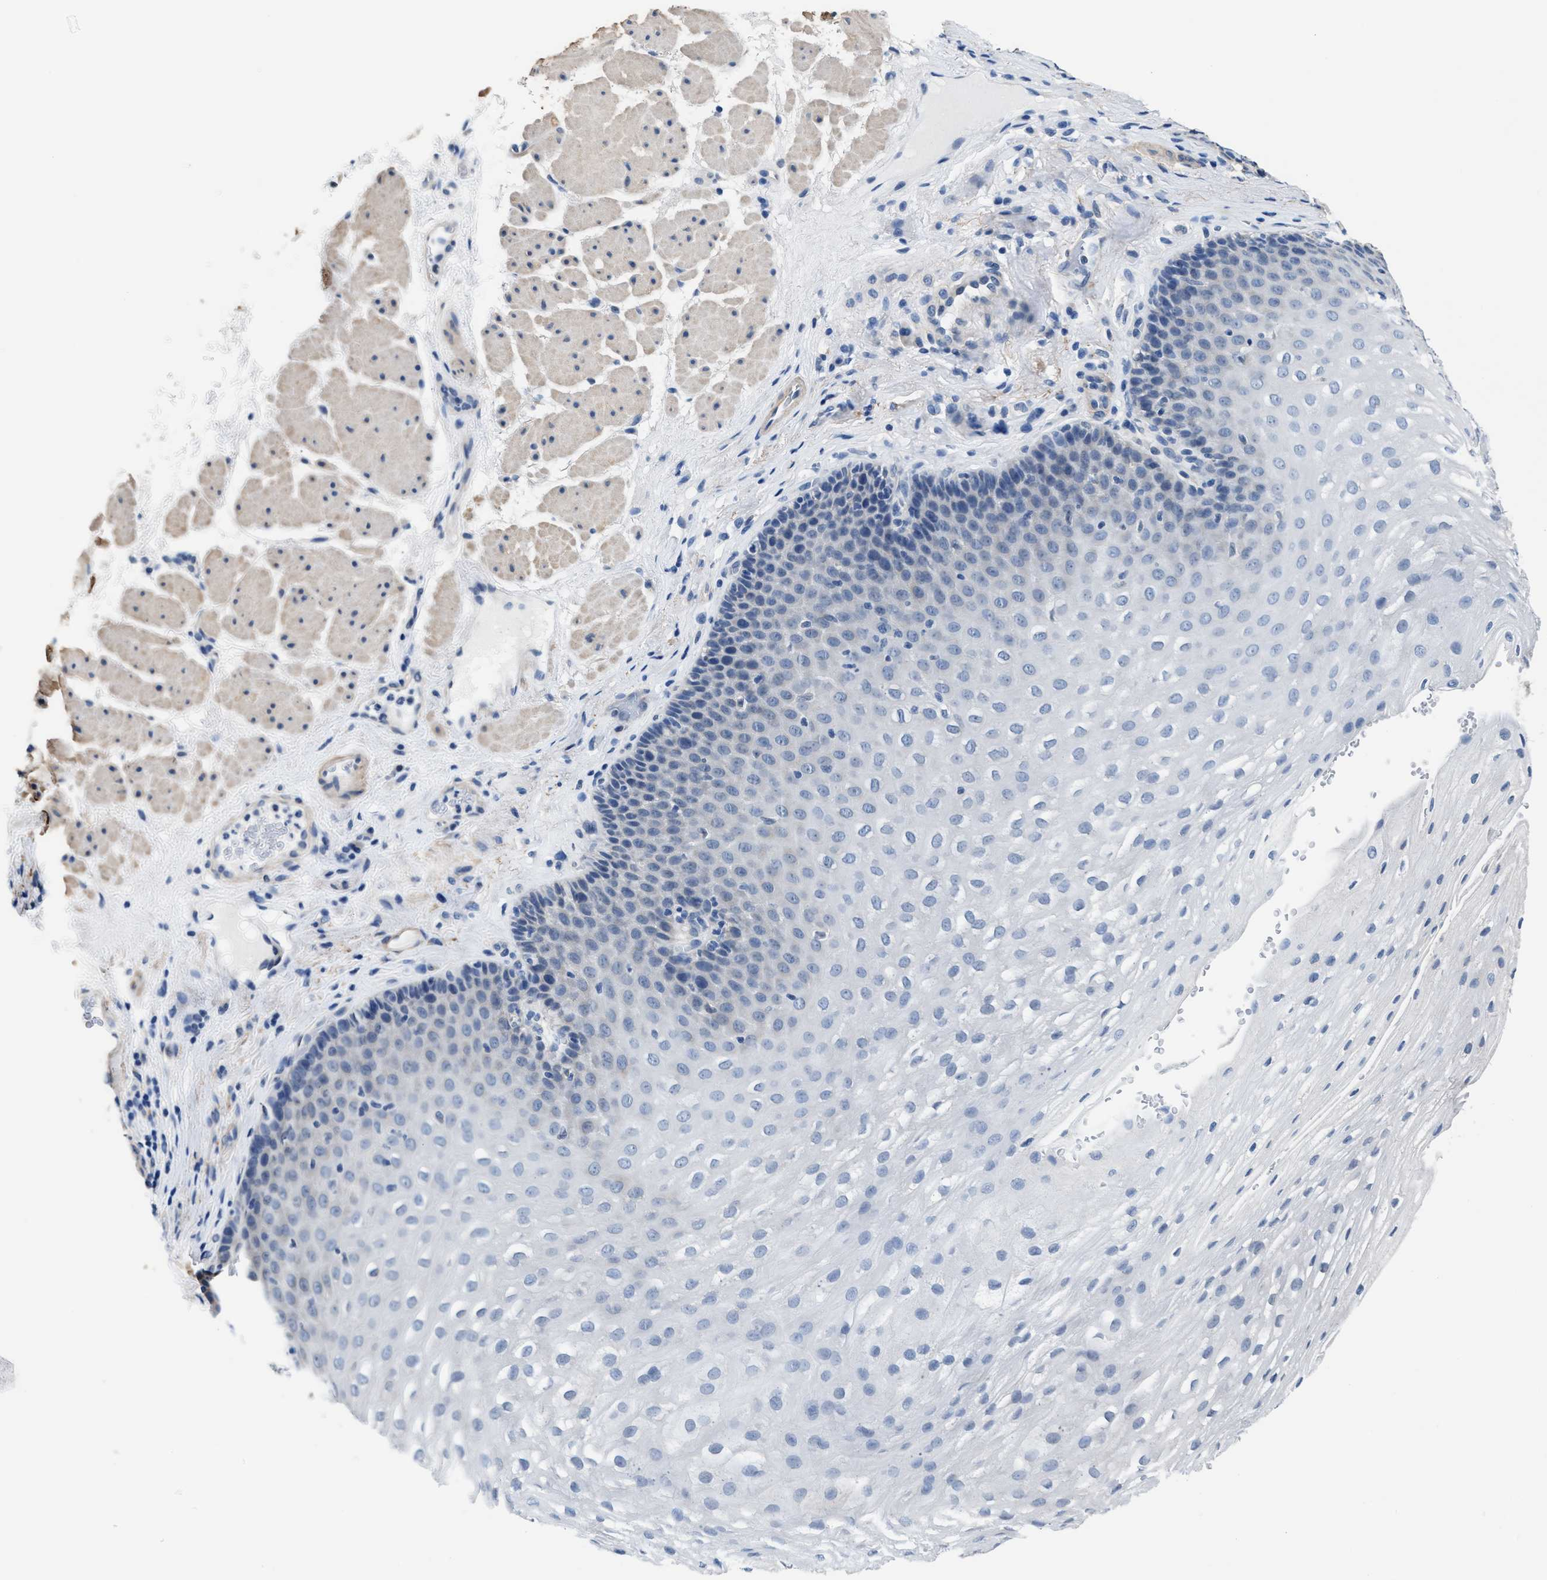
{"staining": {"intensity": "negative", "quantity": "none", "location": "none"}, "tissue": "esophagus", "cell_type": "Squamous epithelial cells", "image_type": "normal", "snomed": [{"axis": "morphology", "description": "Normal tissue, NOS"}, {"axis": "topography", "description": "Esophagus"}], "caption": "Immunohistochemistry (IHC) photomicrograph of normal esophagus stained for a protein (brown), which shows no expression in squamous epithelial cells. The staining is performed using DAB brown chromogen with nuclei counter-stained in using hematoxylin.", "gene": "MYH3", "patient": {"sex": "female", "age": 66}}